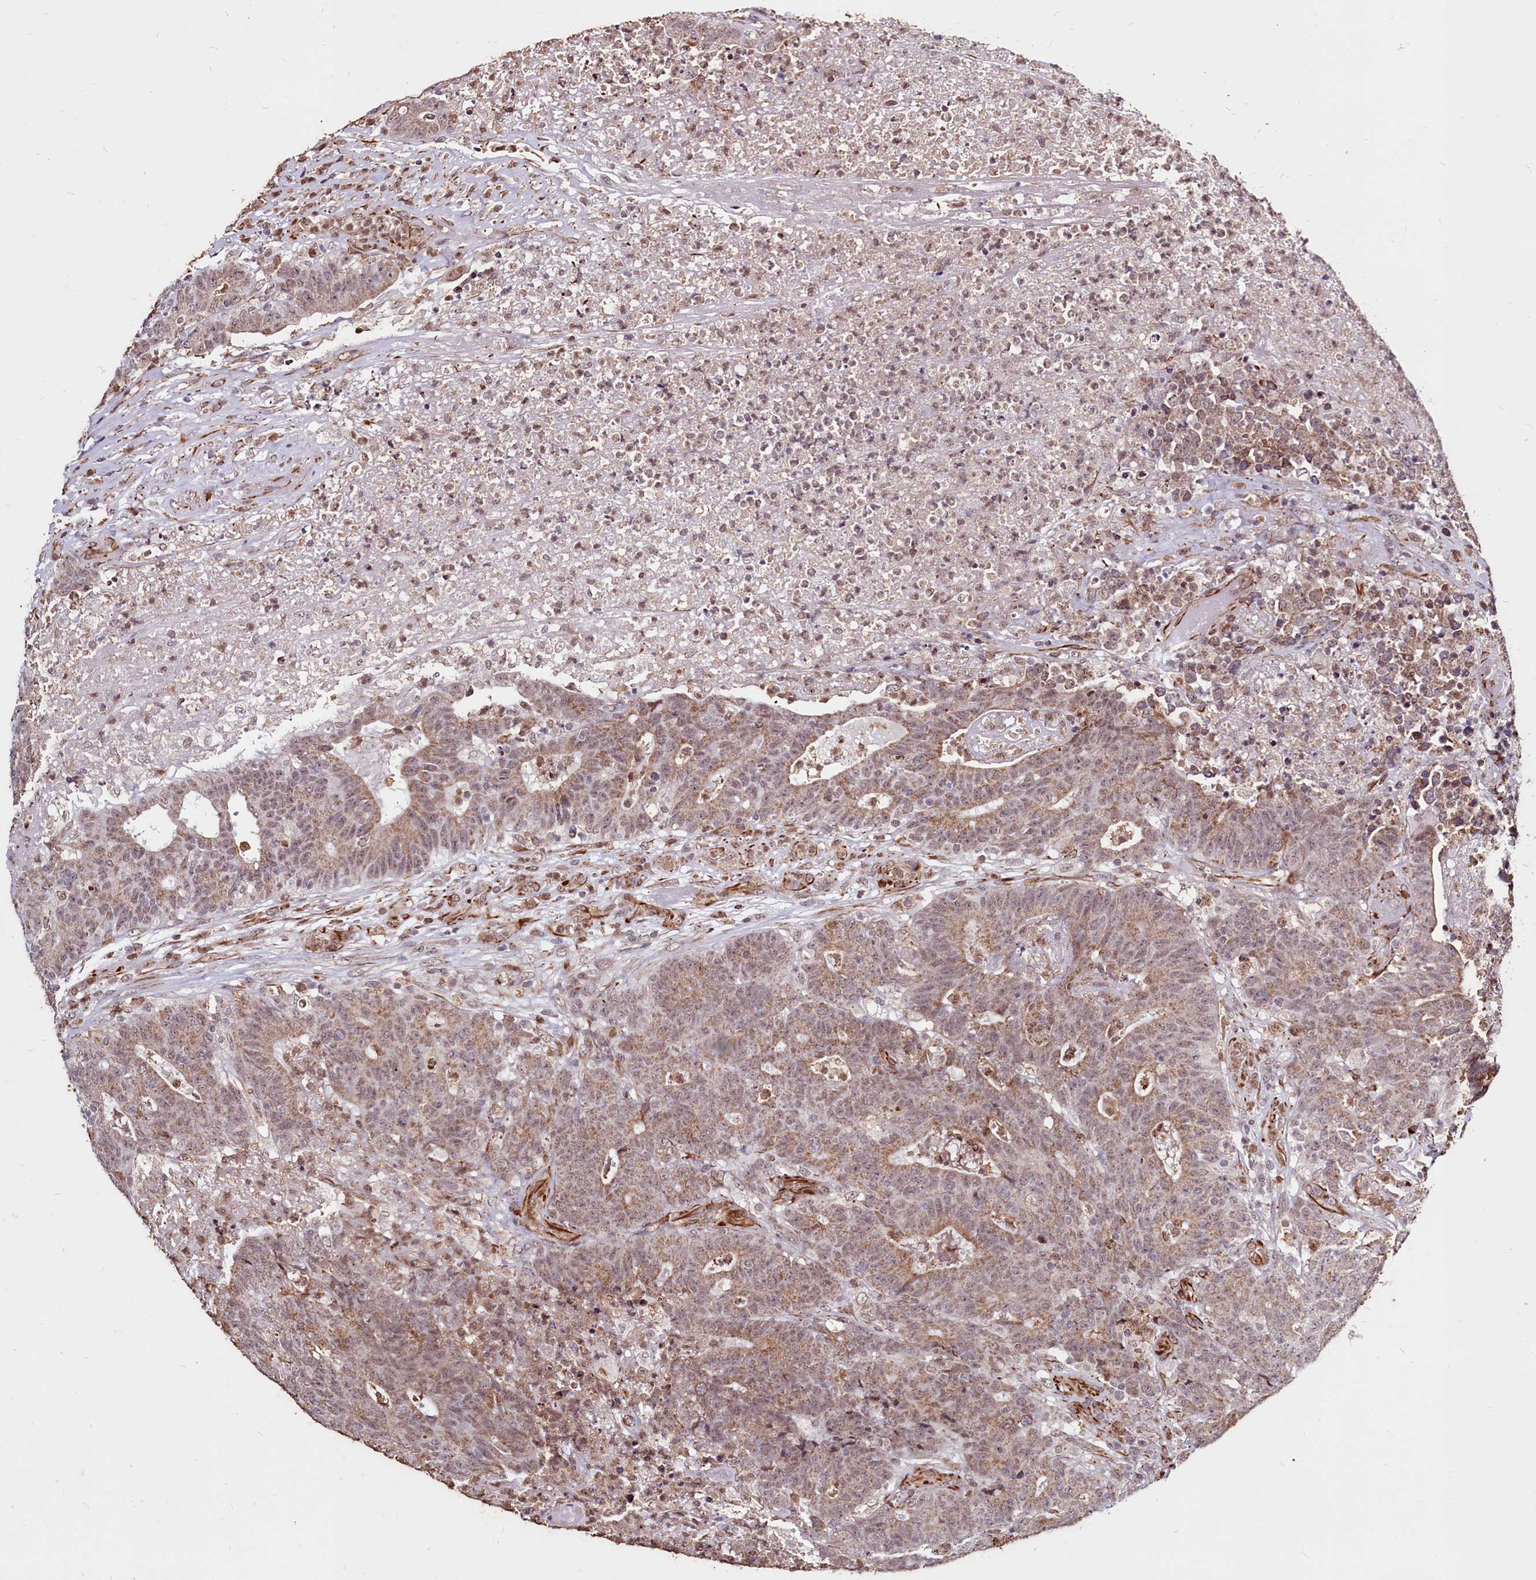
{"staining": {"intensity": "moderate", "quantity": ">75%", "location": "cytoplasmic/membranous,nuclear"}, "tissue": "colorectal cancer", "cell_type": "Tumor cells", "image_type": "cancer", "snomed": [{"axis": "morphology", "description": "Adenocarcinoma, NOS"}, {"axis": "topography", "description": "Colon"}], "caption": "Protein staining of colorectal cancer tissue displays moderate cytoplasmic/membranous and nuclear expression in approximately >75% of tumor cells. The staining is performed using DAB brown chromogen to label protein expression. The nuclei are counter-stained blue using hematoxylin.", "gene": "CLK3", "patient": {"sex": "female", "age": 75}}